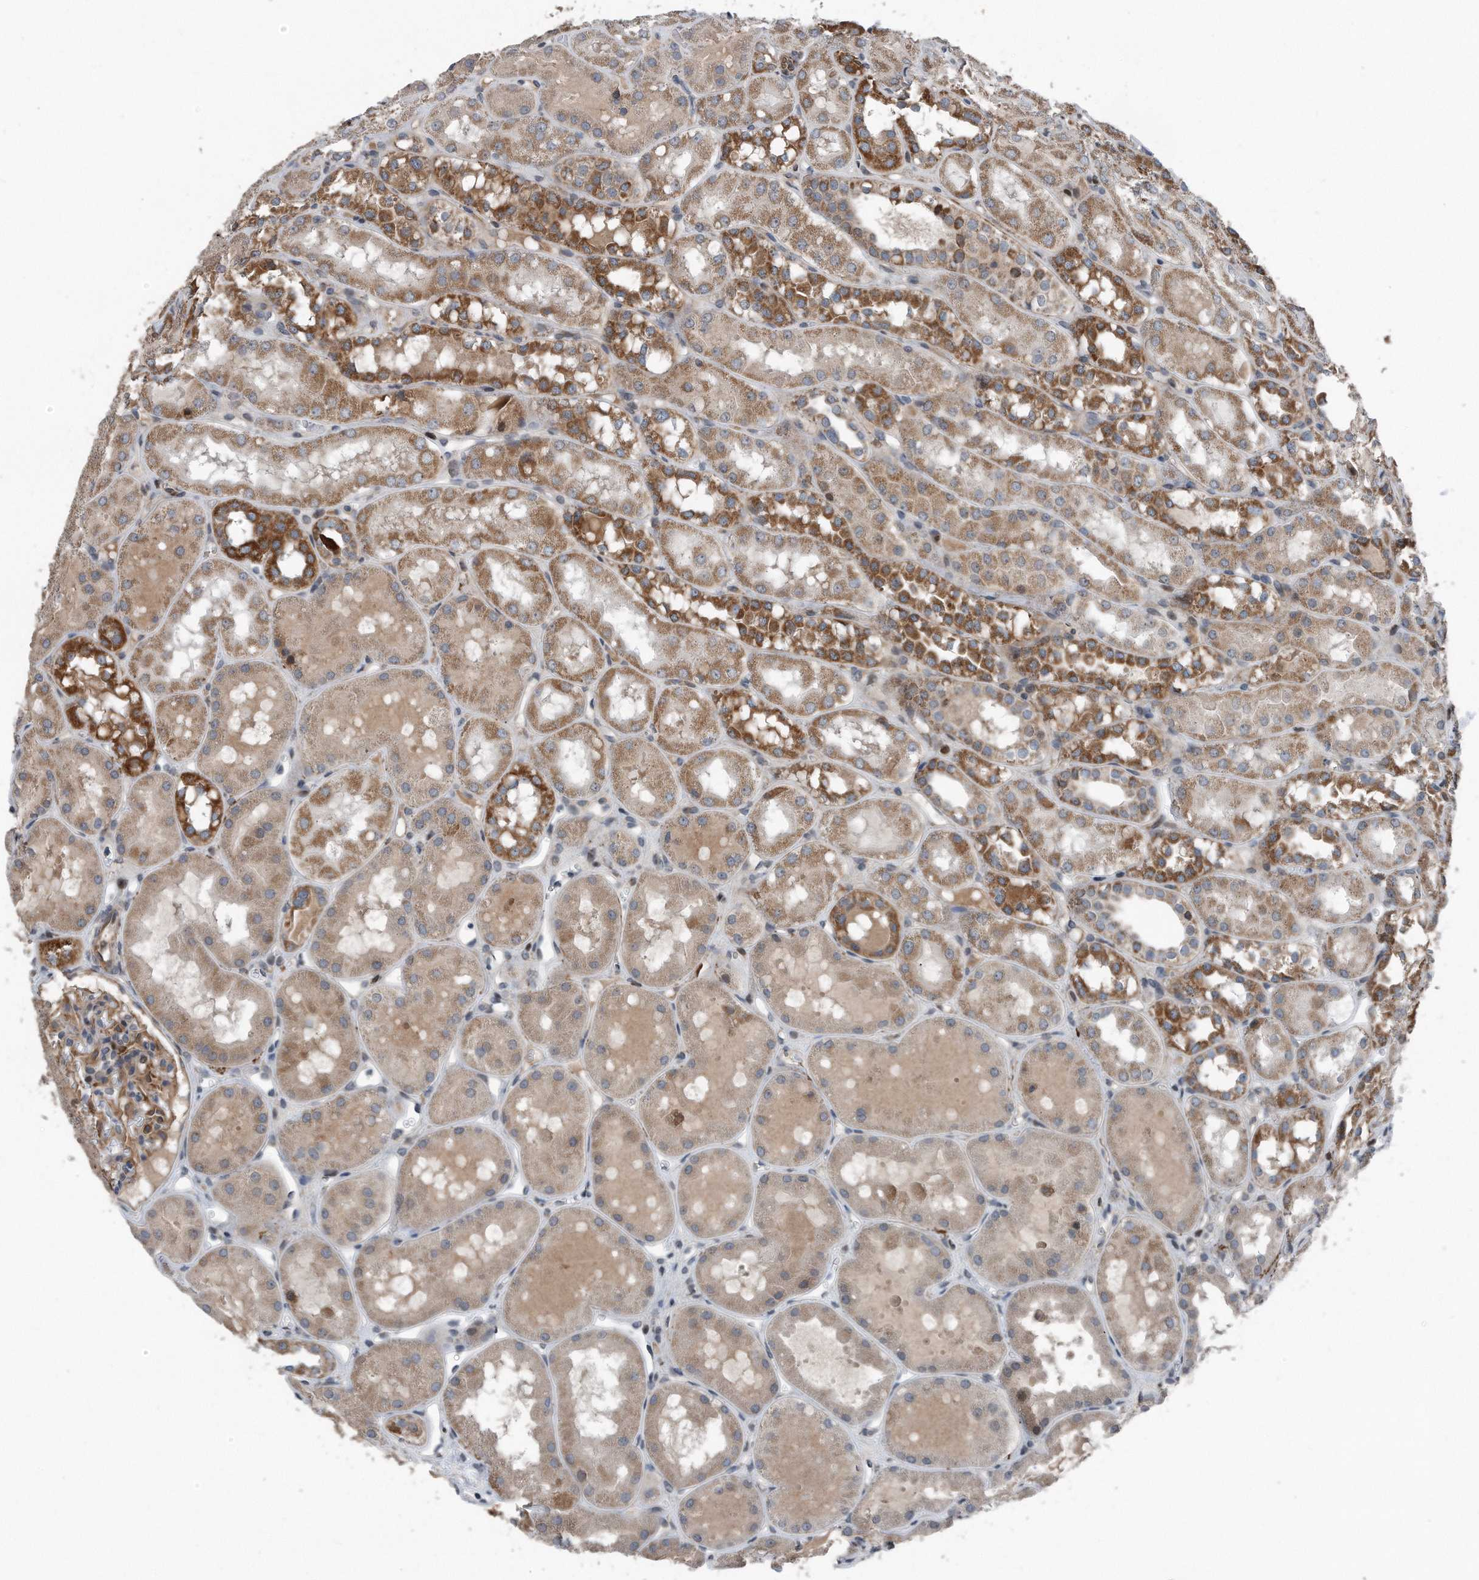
{"staining": {"intensity": "moderate", "quantity": "25%-75%", "location": "cytoplasmic/membranous"}, "tissue": "kidney", "cell_type": "Cells in glomeruli", "image_type": "normal", "snomed": [{"axis": "morphology", "description": "Normal tissue, NOS"}, {"axis": "topography", "description": "Kidney"}], "caption": "Kidney stained with immunohistochemistry (IHC) shows moderate cytoplasmic/membranous expression in about 25%-75% of cells in glomeruli.", "gene": "DST", "patient": {"sex": "male", "age": 16}}